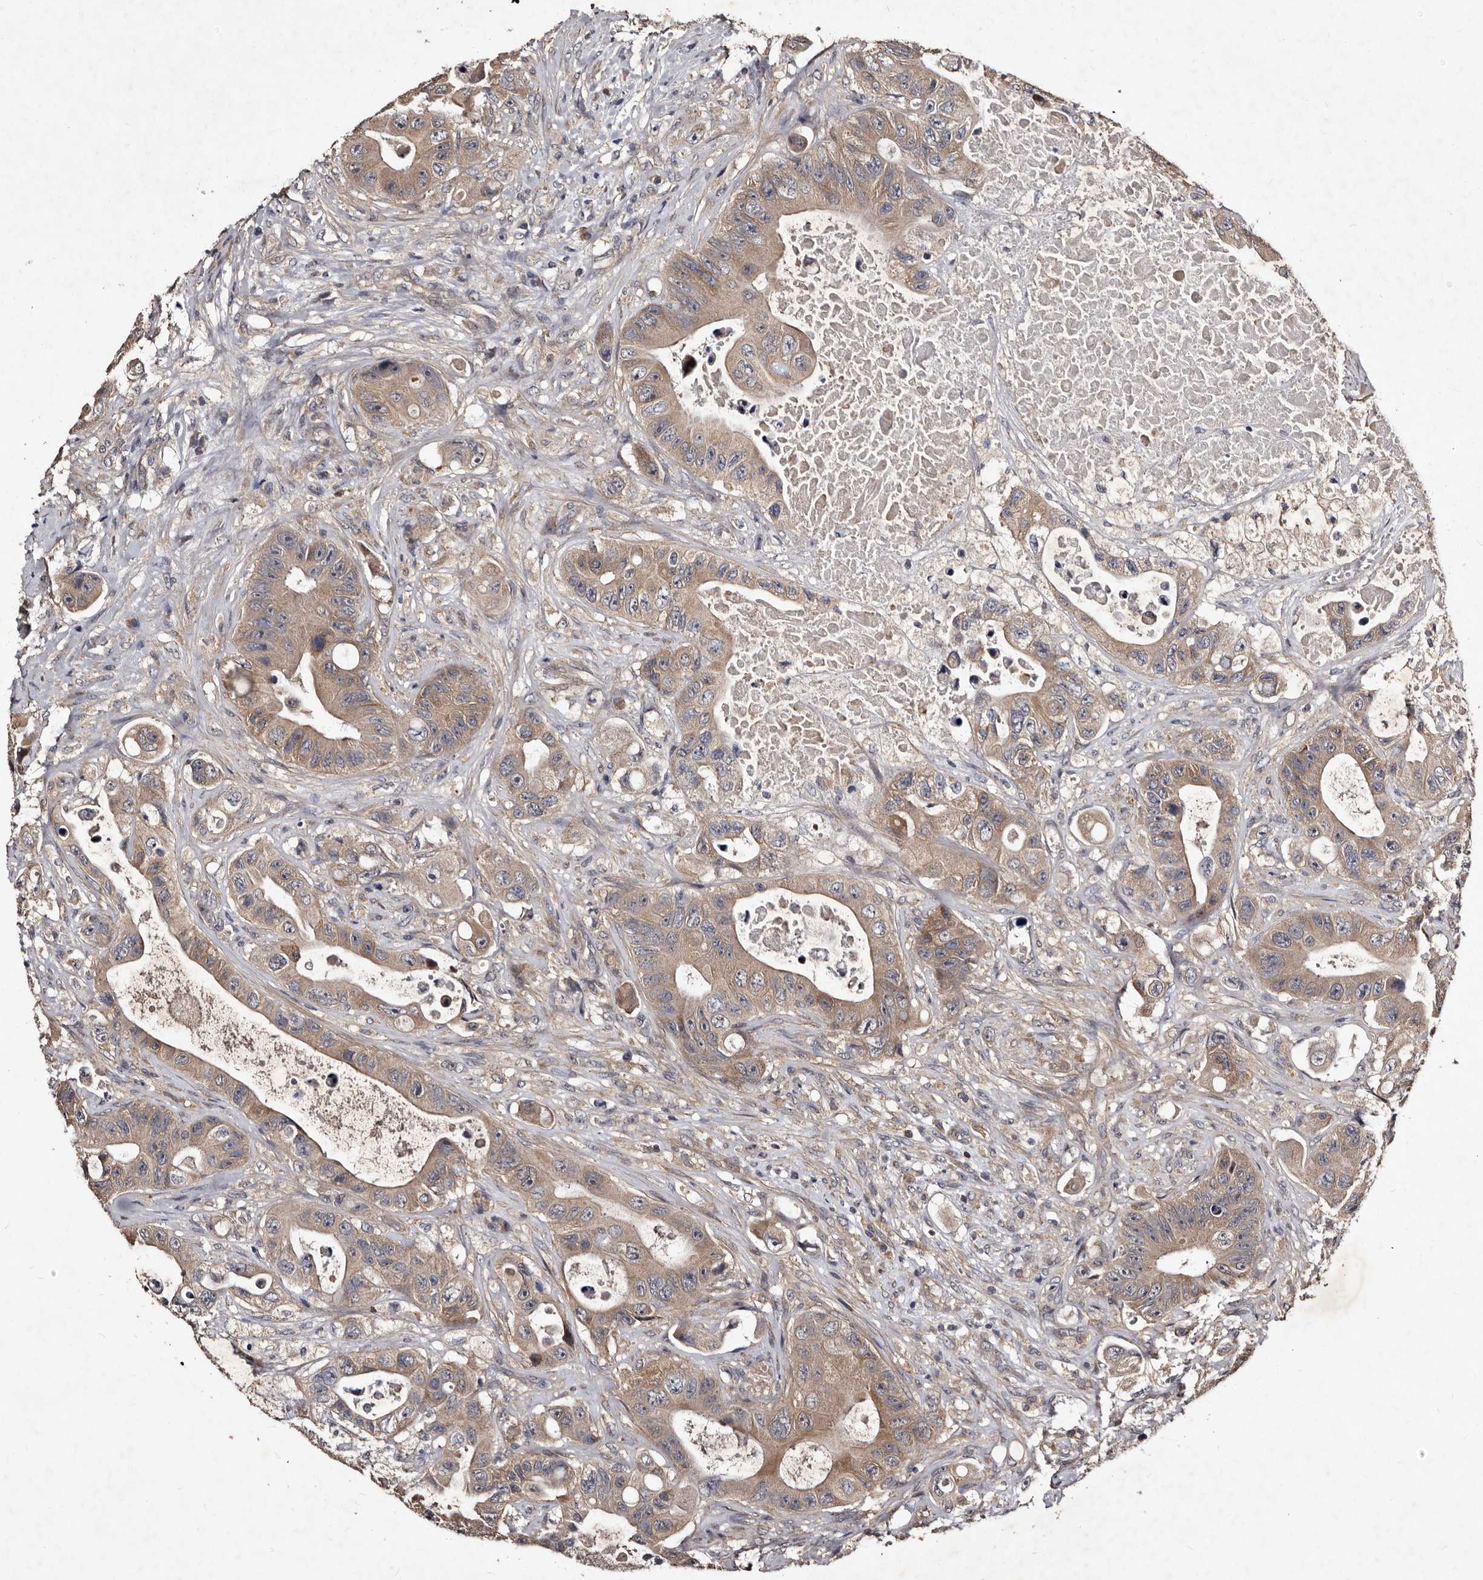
{"staining": {"intensity": "moderate", "quantity": ">75%", "location": "cytoplasmic/membranous"}, "tissue": "colorectal cancer", "cell_type": "Tumor cells", "image_type": "cancer", "snomed": [{"axis": "morphology", "description": "Adenocarcinoma, NOS"}, {"axis": "topography", "description": "Colon"}], "caption": "Immunohistochemistry staining of colorectal adenocarcinoma, which exhibits medium levels of moderate cytoplasmic/membranous expression in about >75% of tumor cells indicating moderate cytoplasmic/membranous protein positivity. The staining was performed using DAB (3,3'-diaminobenzidine) (brown) for protein detection and nuclei were counterstained in hematoxylin (blue).", "gene": "MKRN3", "patient": {"sex": "female", "age": 46}}